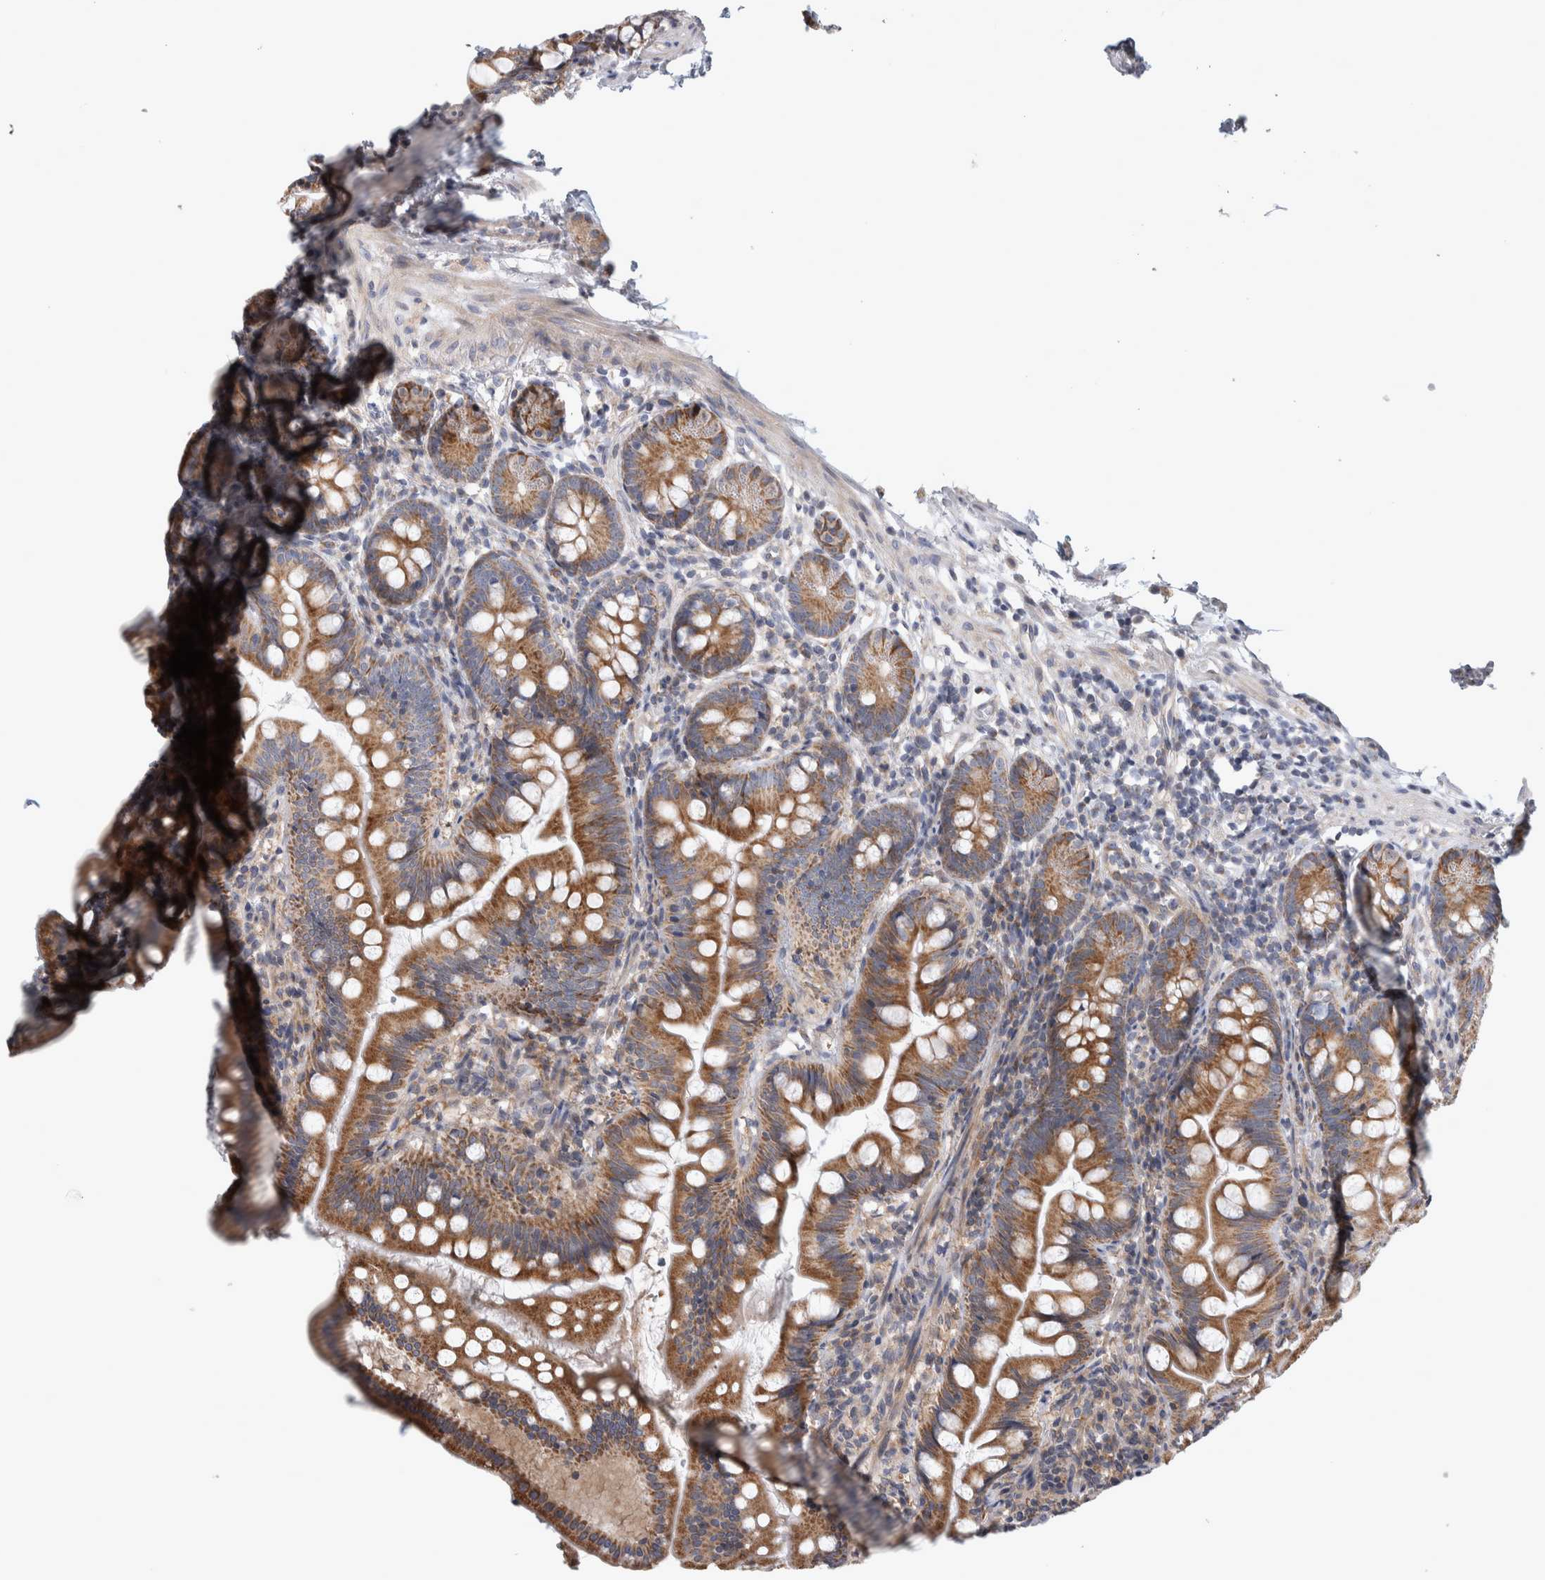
{"staining": {"intensity": "moderate", "quantity": ">75%", "location": "cytoplasmic/membranous"}, "tissue": "small intestine", "cell_type": "Glandular cells", "image_type": "normal", "snomed": [{"axis": "morphology", "description": "Normal tissue, NOS"}, {"axis": "topography", "description": "Small intestine"}], "caption": "A photomicrograph of human small intestine stained for a protein exhibits moderate cytoplasmic/membranous brown staining in glandular cells. The staining was performed using DAB, with brown indicating positive protein expression. Nuclei are stained blue with hematoxylin.", "gene": "SCO1", "patient": {"sex": "male", "age": 7}}